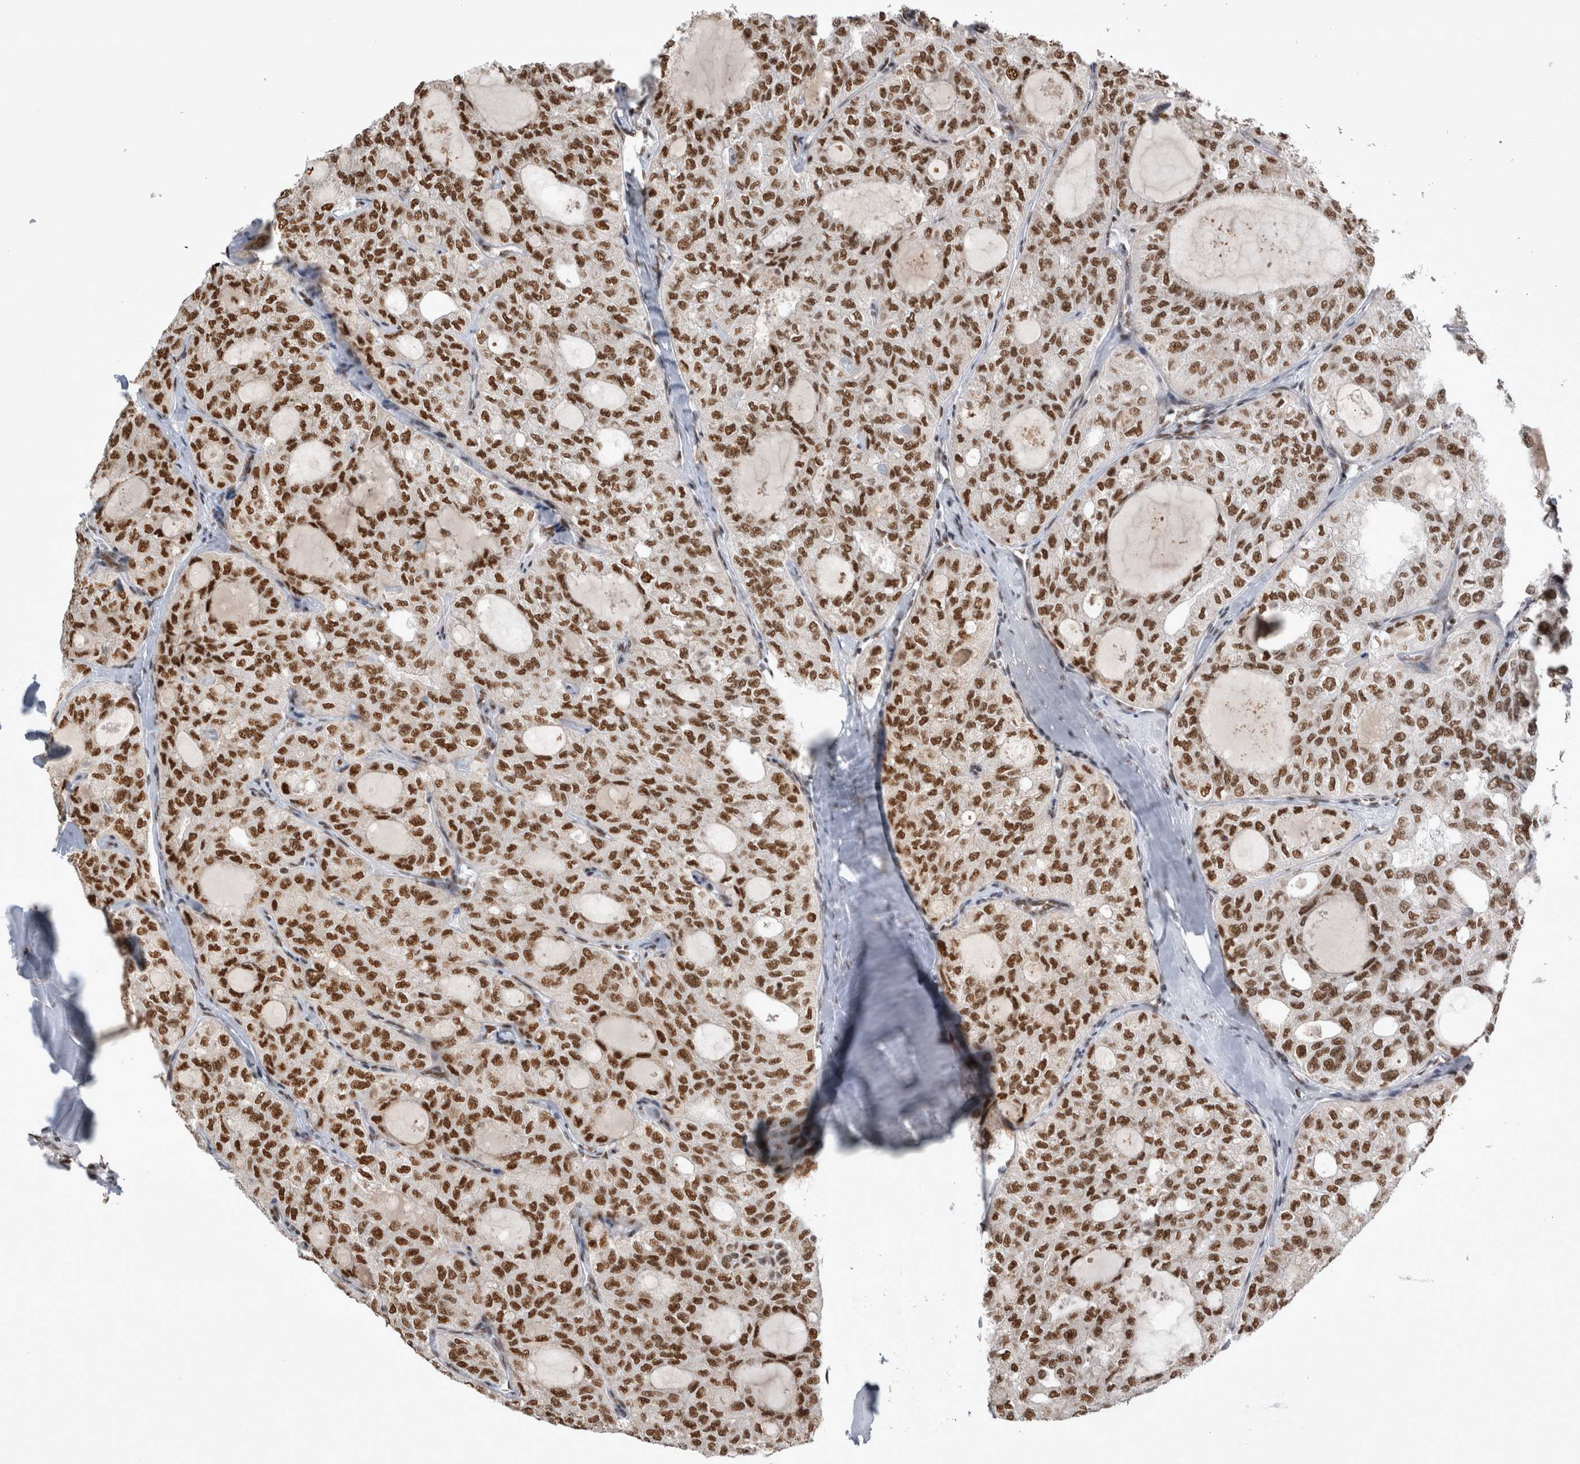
{"staining": {"intensity": "strong", "quantity": ">75%", "location": "nuclear"}, "tissue": "thyroid cancer", "cell_type": "Tumor cells", "image_type": "cancer", "snomed": [{"axis": "morphology", "description": "Follicular adenoma carcinoma, NOS"}, {"axis": "topography", "description": "Thyroid gland"}], "caption": "A brown stain highlights strong nuclear expression of a protein in thyroid cancer tumor cells.", "gene": "EYA2", "patient": {"sex": "male", "age": 75}}